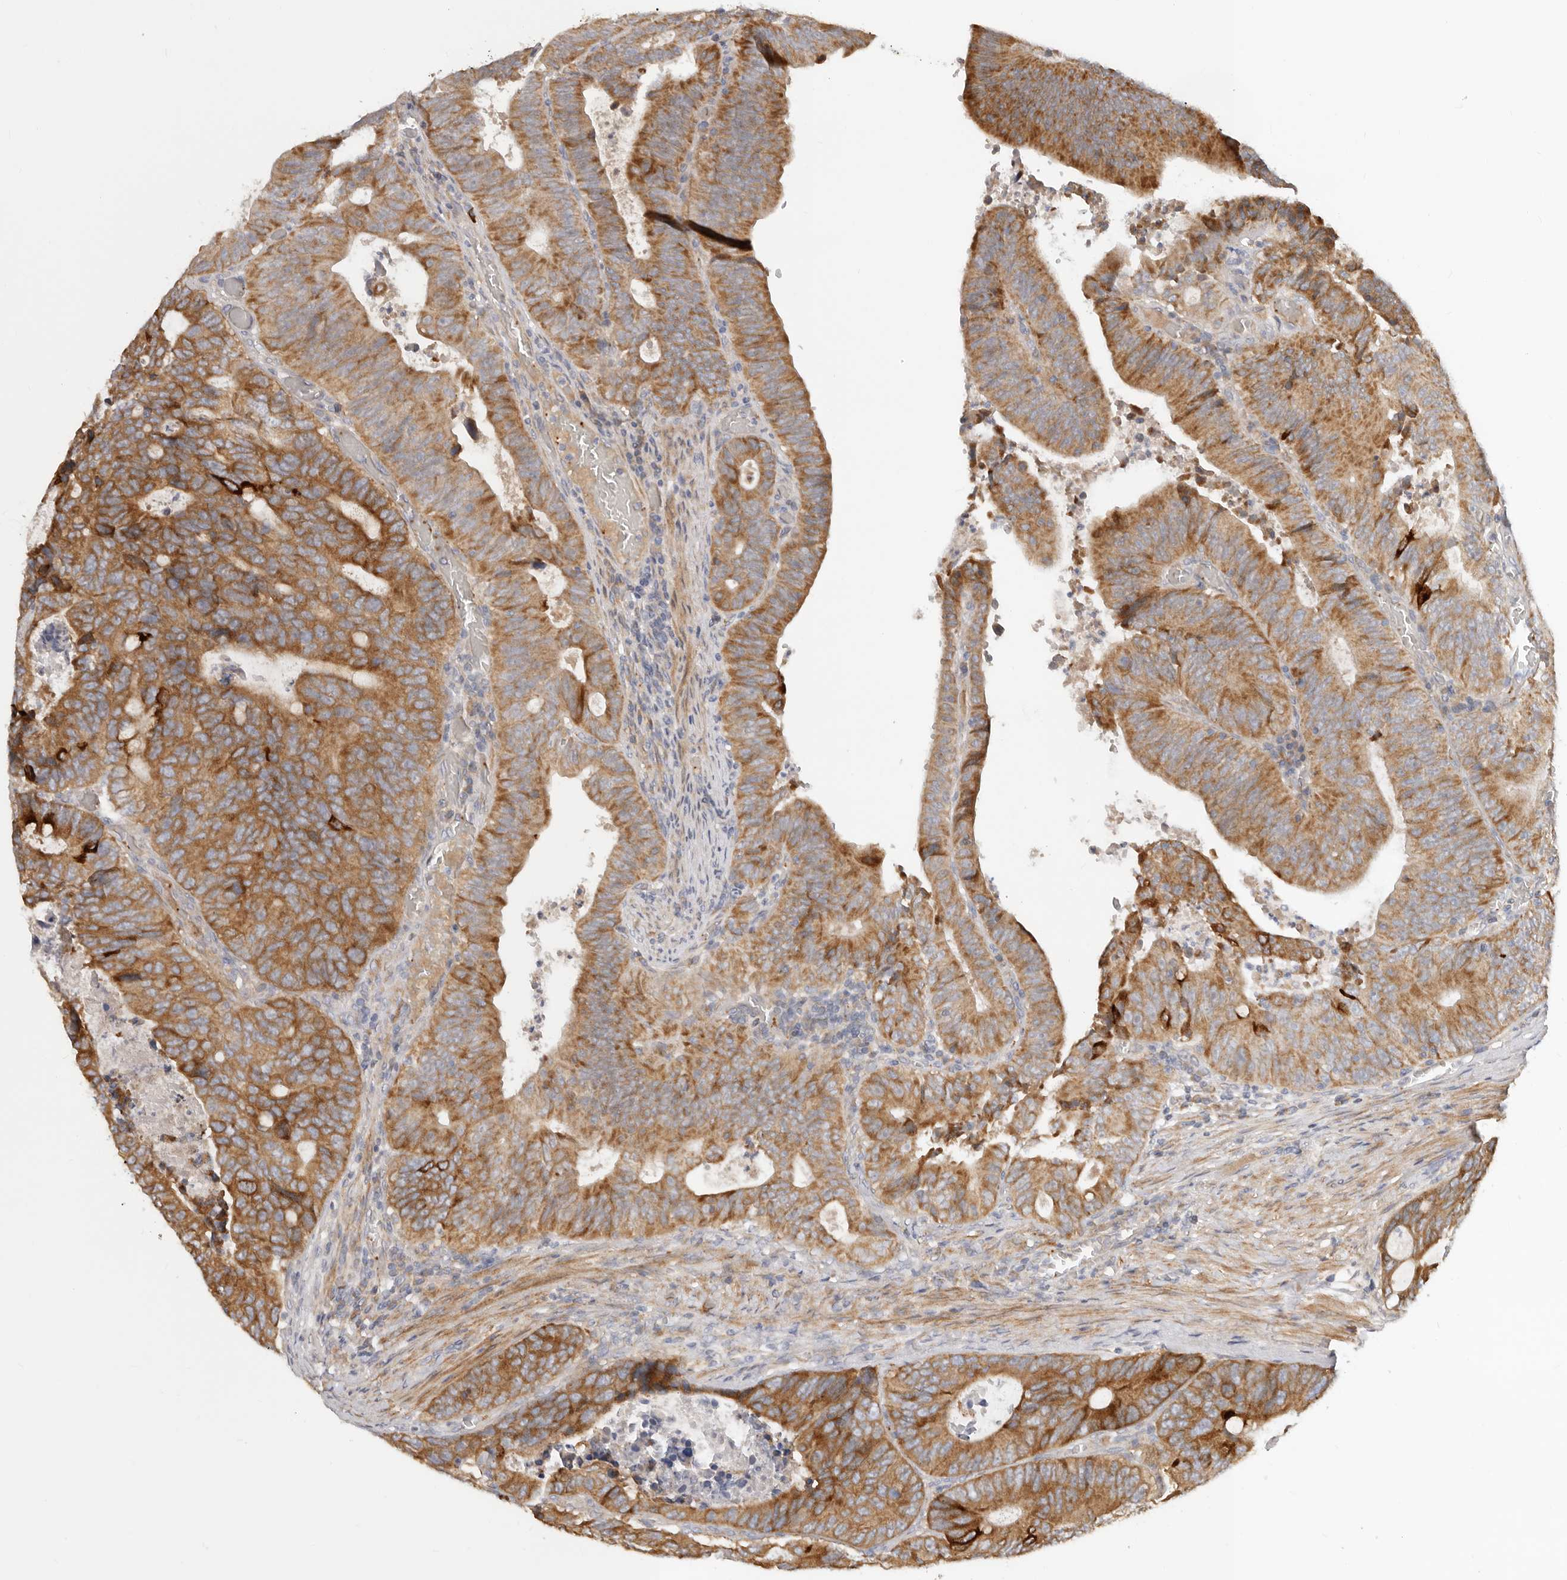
{"staining": {"intensity": "moderate", "quantity": ">75%", "location": "cytoplasmic/membranous"}, "tissue": "colorectal cancer", "cell_type": "Tumor cells", "image_type": "cancer", "snomed": [{"axis": "morphology", "description": "Adenocarcinoma, NOS"}, {"axis": "topography", "description": "Colon"}], "caption": "Immunohistochemistry image of neoplastic tissue: colorectal cancer stained using IHC shows medium levels of moderate protein expression localized specifically in the cytoplasmic/membranous of tumor cells, appearing as a cytoplasmic/membranous brown color.", "gene": "TFB2M", "patient": {"sex": "male", "age": 87}}